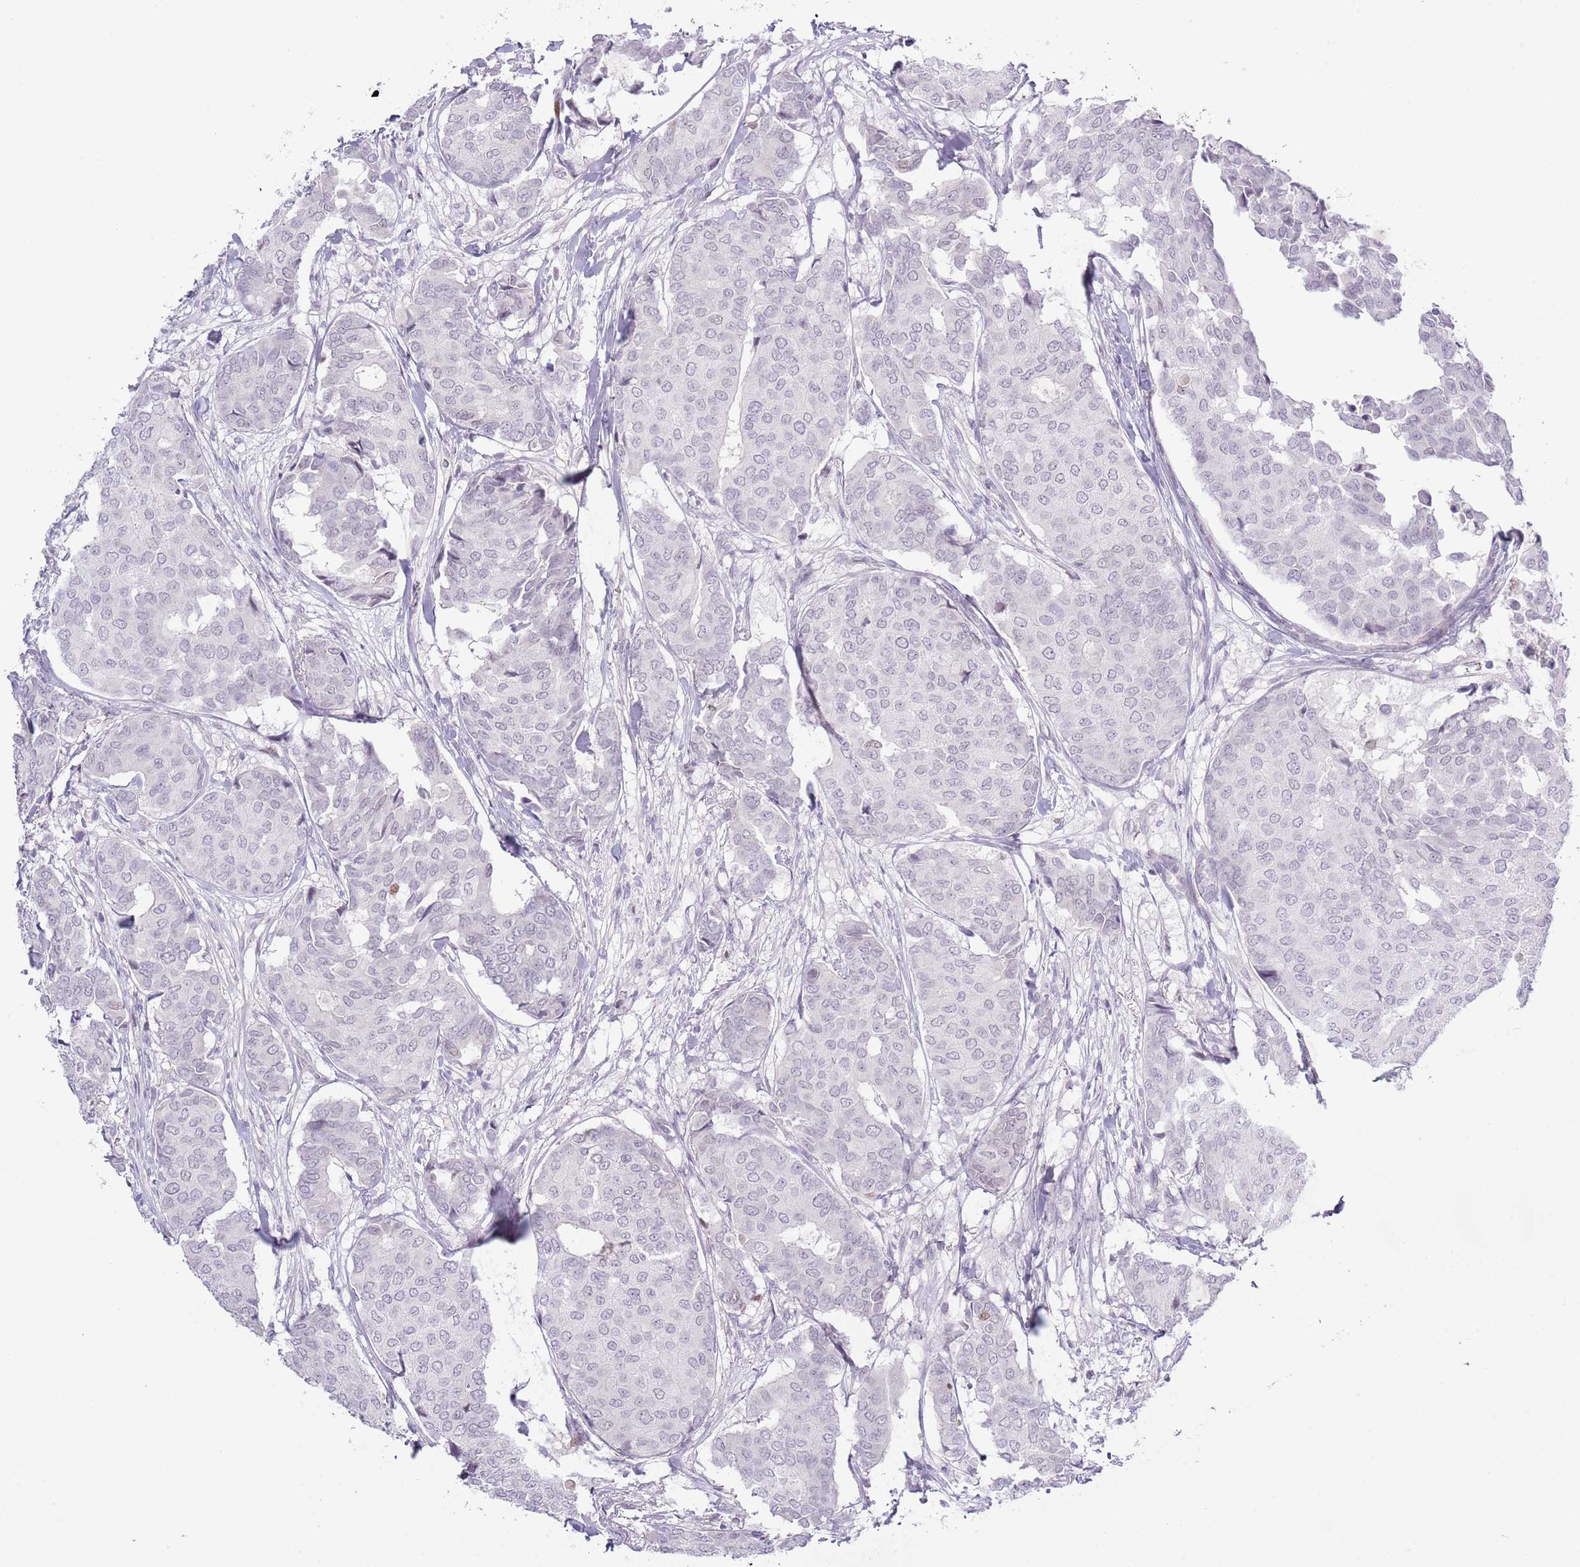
{"staining": {"intensity": "negative", "quantity": "none", "location": "none"}, "tissue": "breast cancer", "cell_type": "Tumor cells", "image_type": "cancer", "snomed": [{"axis": "morphology", "description": "Duct carcinoma"}, {"axis": "topography", "description": "Breast"}], "caption": "The IHC photomicrograph has no significant staining in tumor cells of breast cancer tissue.", "gene": "MFSD10", "patient": {"sex": "female", "age": 75}}